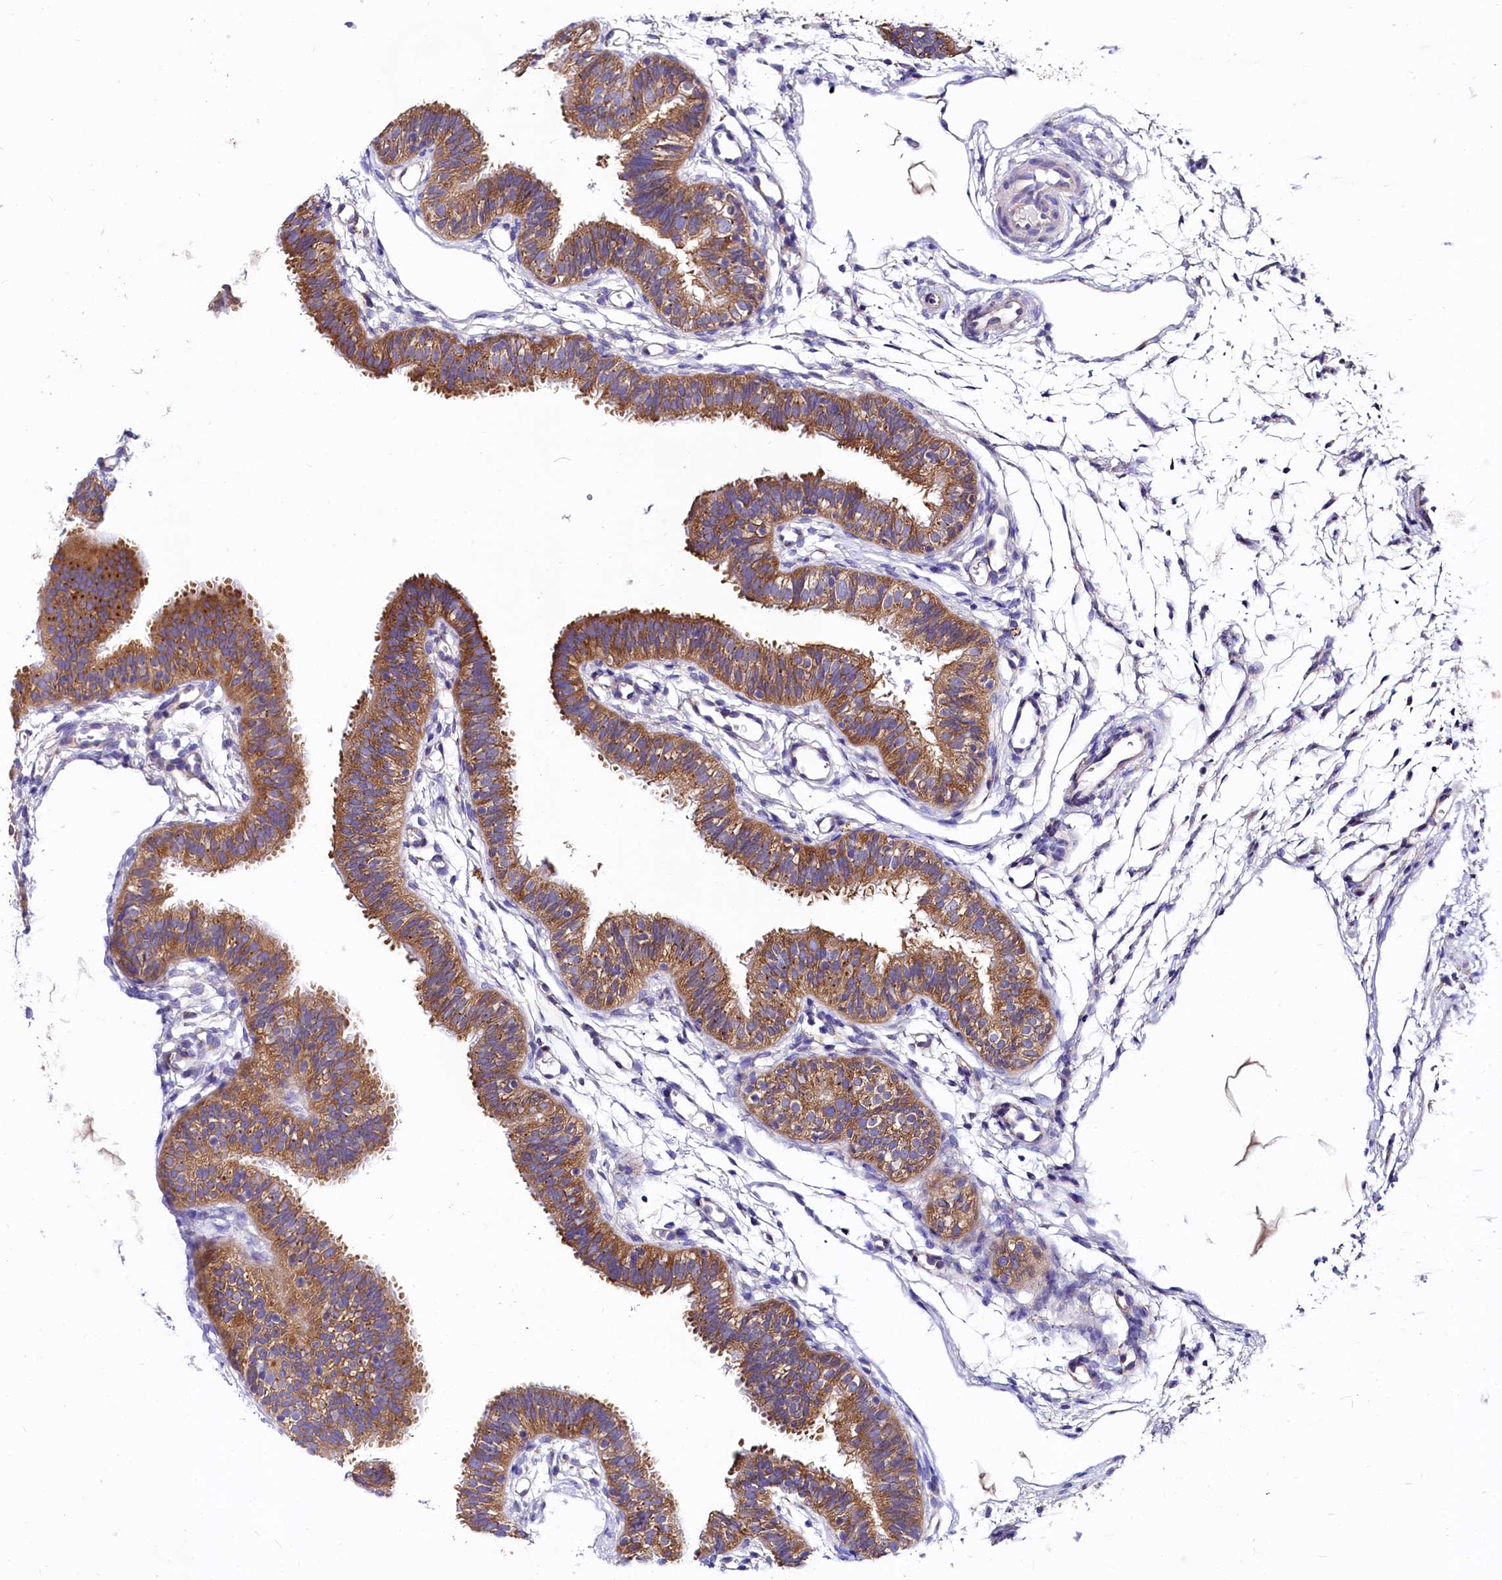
{"staining": {"intensity": "moderate", "quantity": ">75%", "location": "cytoplasmic/membranous"}, "tissue": "fallopian tube", "cell_type": "Glandular cells", "image_type": "normal", "snomed": [{"axis": "morphology", "description": "Normal tissue, NOS"}, {"axis": "topography", "description": "Fallopian tube"}], "caption": "Immunohistochemical staining of normal human fallopian tube reveals moderate cytoplasmic/membranous protein expression in approximately >75% of glandular cells. The staining was performed using DAB to visualize the protein expression in brown, while the nuclei were stained in blue with hematoxylin (Magnification: 20x).", "gene": "QARS1", "patient": {"sex": "female", "age": 35}}